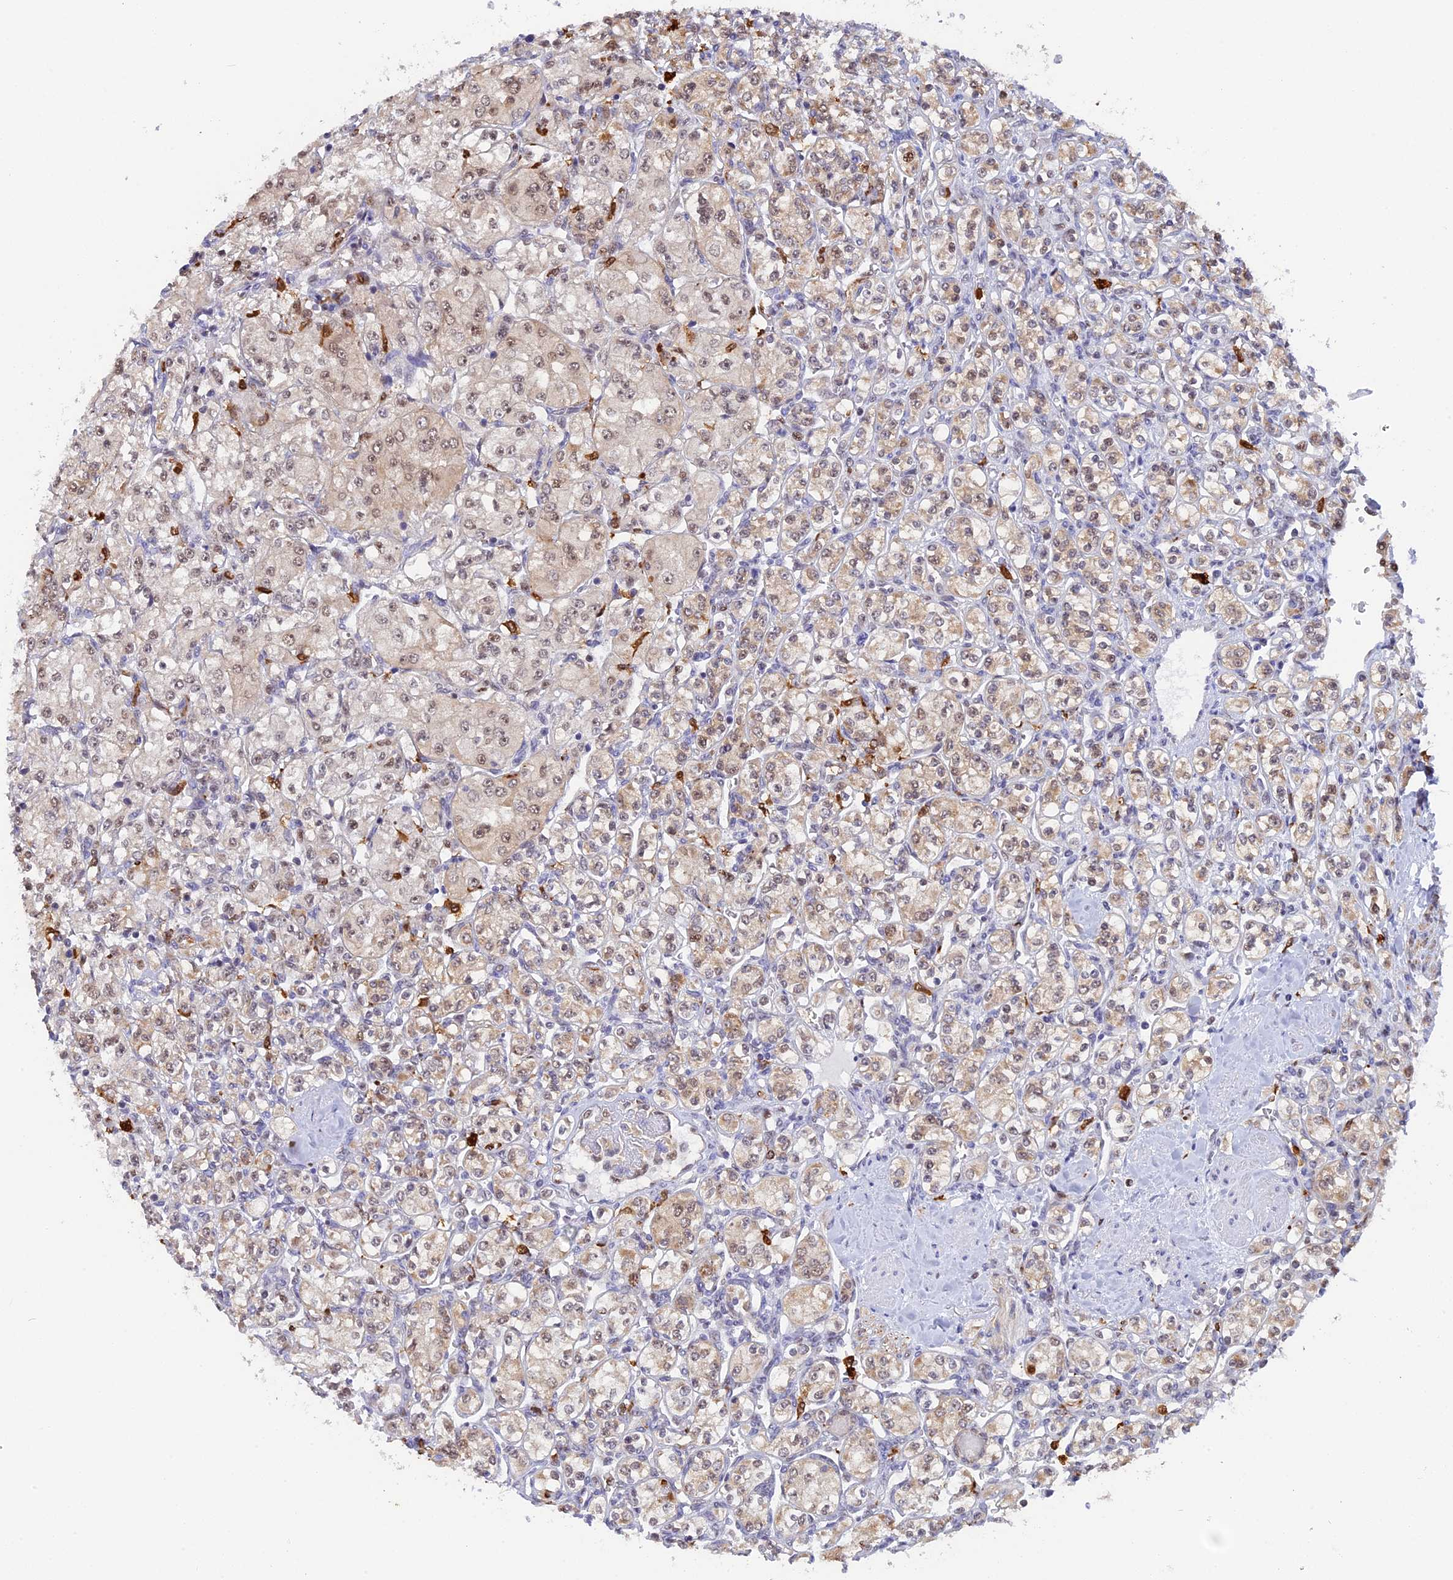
{"staining": {"intensity": "weak", "quantity": "25%-75%", "location": "cytoplasmic/membranous,nuclear"}, "tissue": "renal cancer", "cell_type": "Tumor cells", "image_type": "cancer", "snomed": [{"axis": "morphology", "description": "Adenocarcinoma, NOS"}, {"axis": "topography", "description": "Kidney"}], "caption": "Protein analysis of renal cancer tissue displays weak cytoplasmic/membranous and nuclear positivity in approximately 25%-75% of tumor cells. (DAB (3,3'-diaminobenzidine) IHC, brown staining for protein, blue staining for nuclei).", "gene": "SLC26A1", "patient": {"sex": "male", "age": 77}}